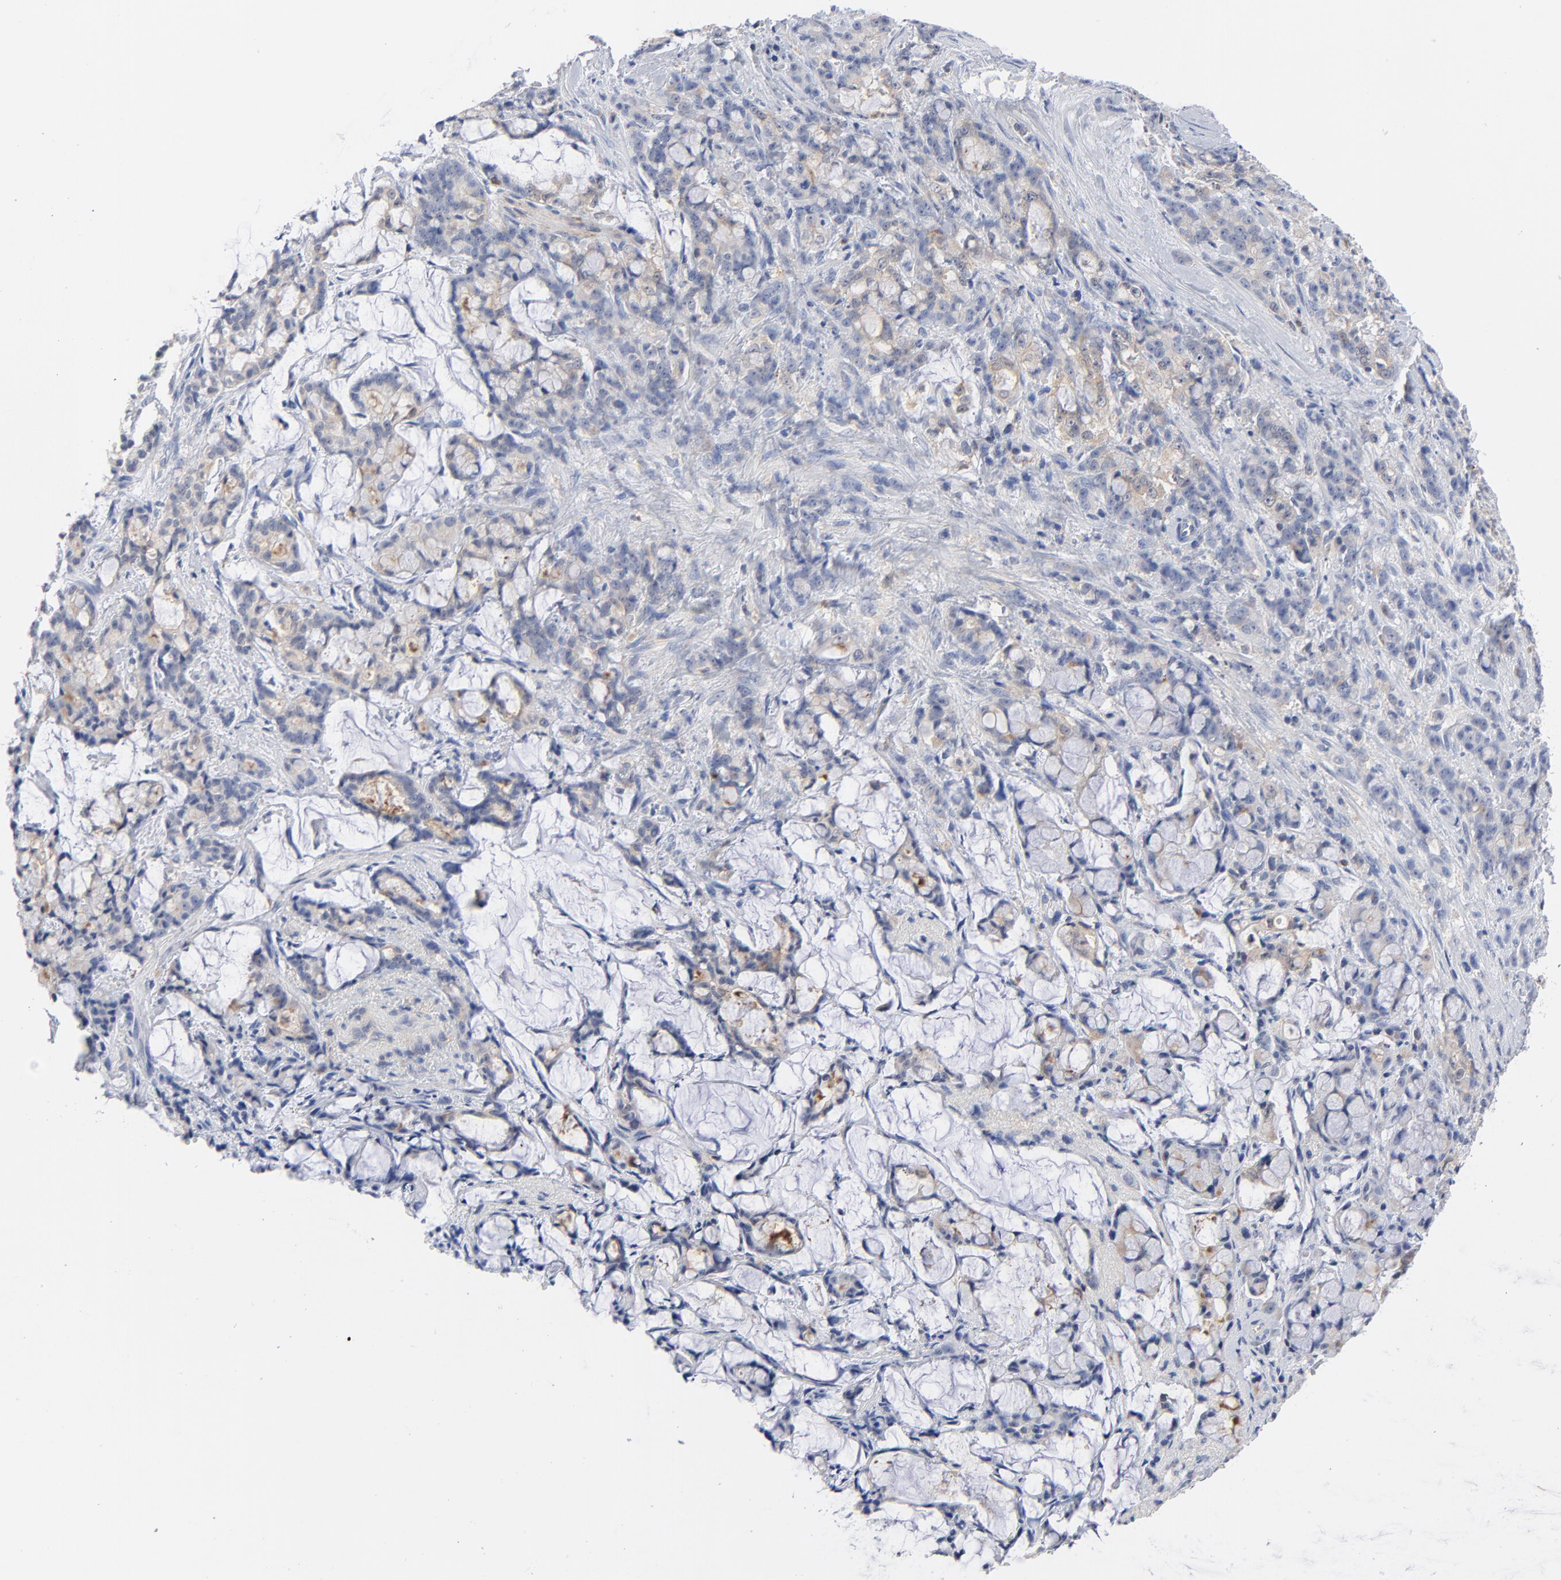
{"staining": {"intensity": "weak", "quantity": "<25%", "location": "cytoplasmic/membranous"}, "tissue": "pancreatic cancer", "cell_type": "Tumor cells", "image_type": "cancer", "snomed": [{"axis": "morphology", "description": "Adenocarcinoma, NOS"}, {"axis": "topography", "description": "Pancreas"}], "caption": "Tumor cells are negative for brown protein staining in pancreatic cancer (adenocarcinoma).", "gene": "CAB39L", "patient": {"sex": "female", "age": 73}}